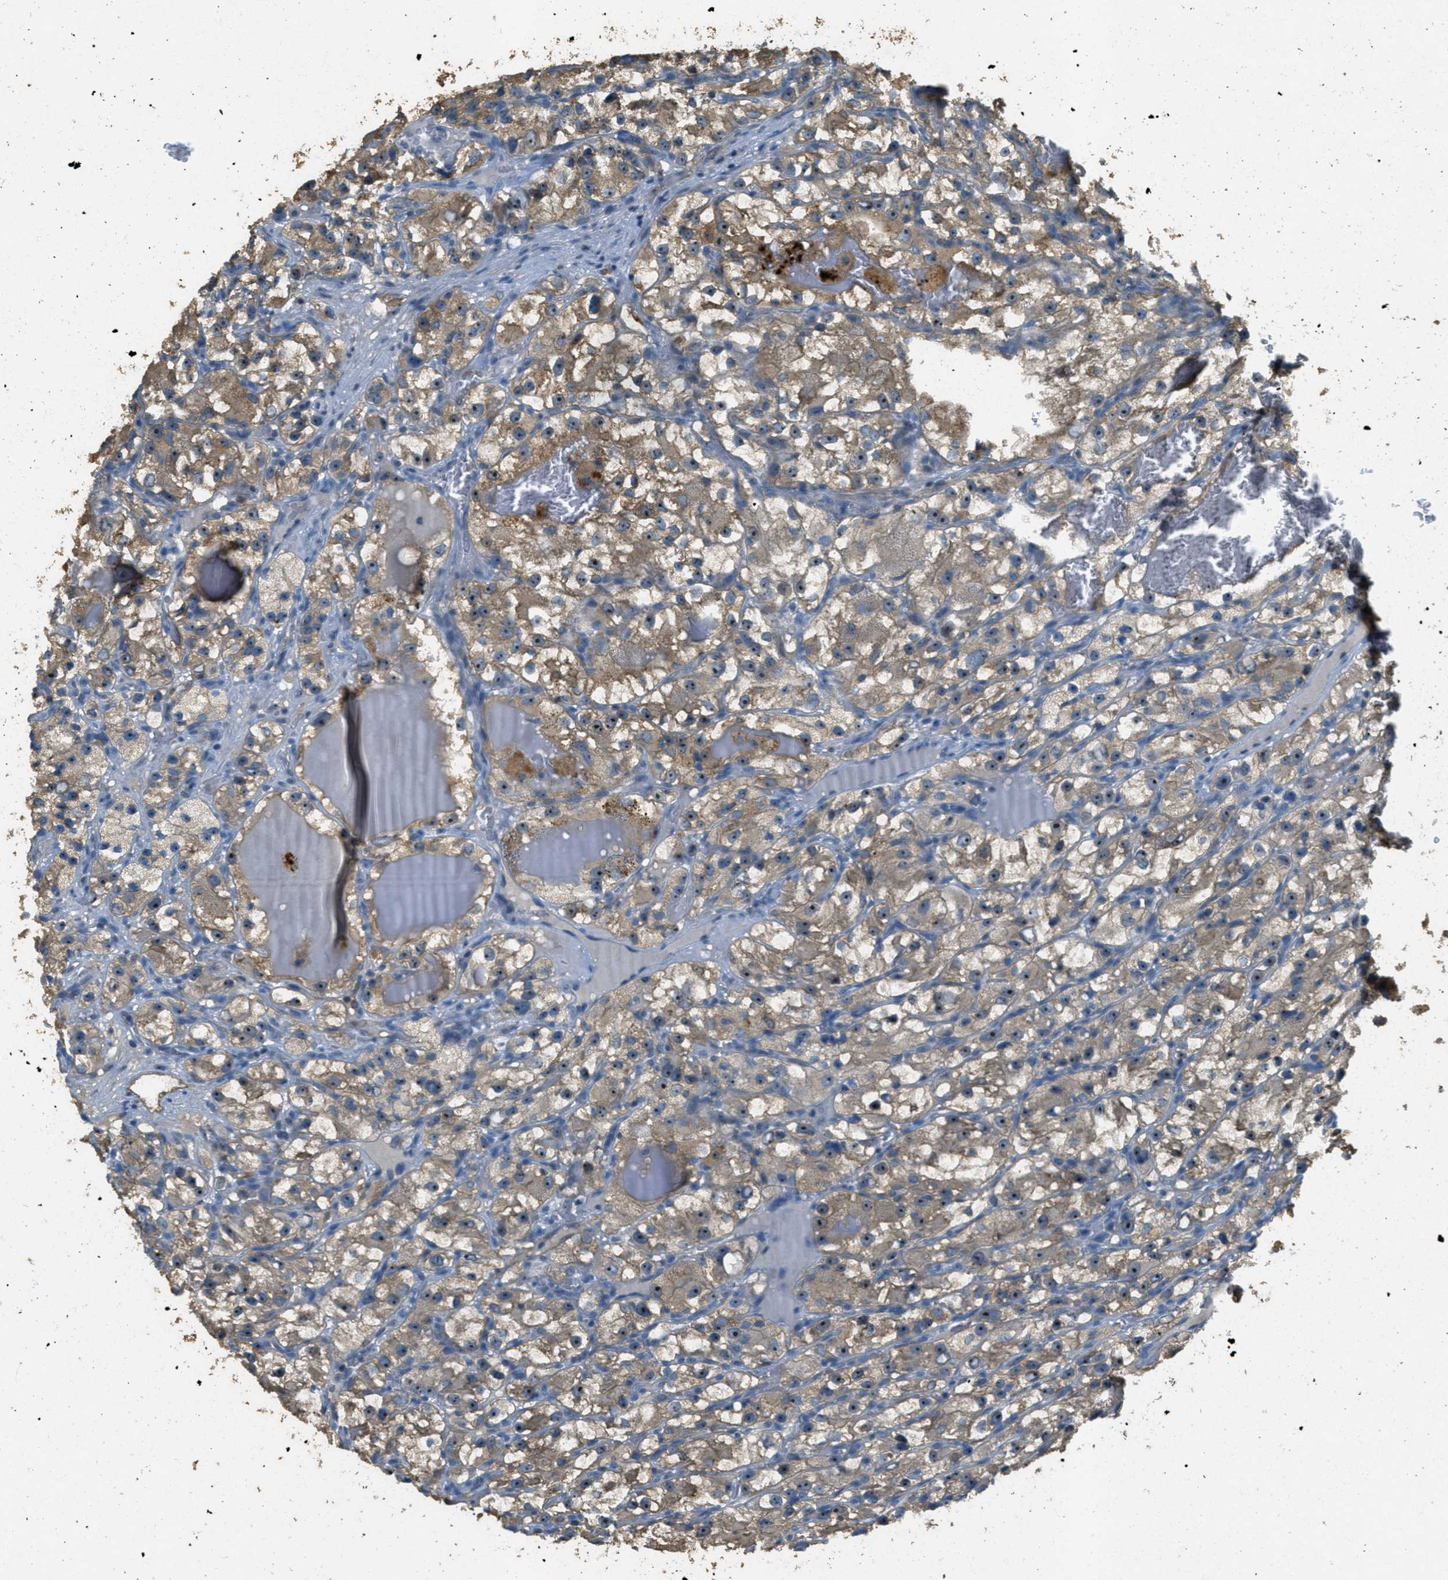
{"staining": {"intensity": "moderate", "quantity": ">75%", "location": "cytoplasmic/membranous,nuclear"}, "tissue": "renal cancer", "cell_type": "Tumor cells", "image_type": "cancer", "snomed": [{"axis": "morphology", "description": "Adenocarcinoma, NOS"}, {"axis": "topography", "description": "Kidney"}], "caption": "Tumor cells demonstrate medium levels of moderate cytoplasmic/membranous and nuclear positivity in about >75% of cells in adenocarcinoma (renal).", "gene": "OSMR", "patient": {"sex": "female", "age": 57}}